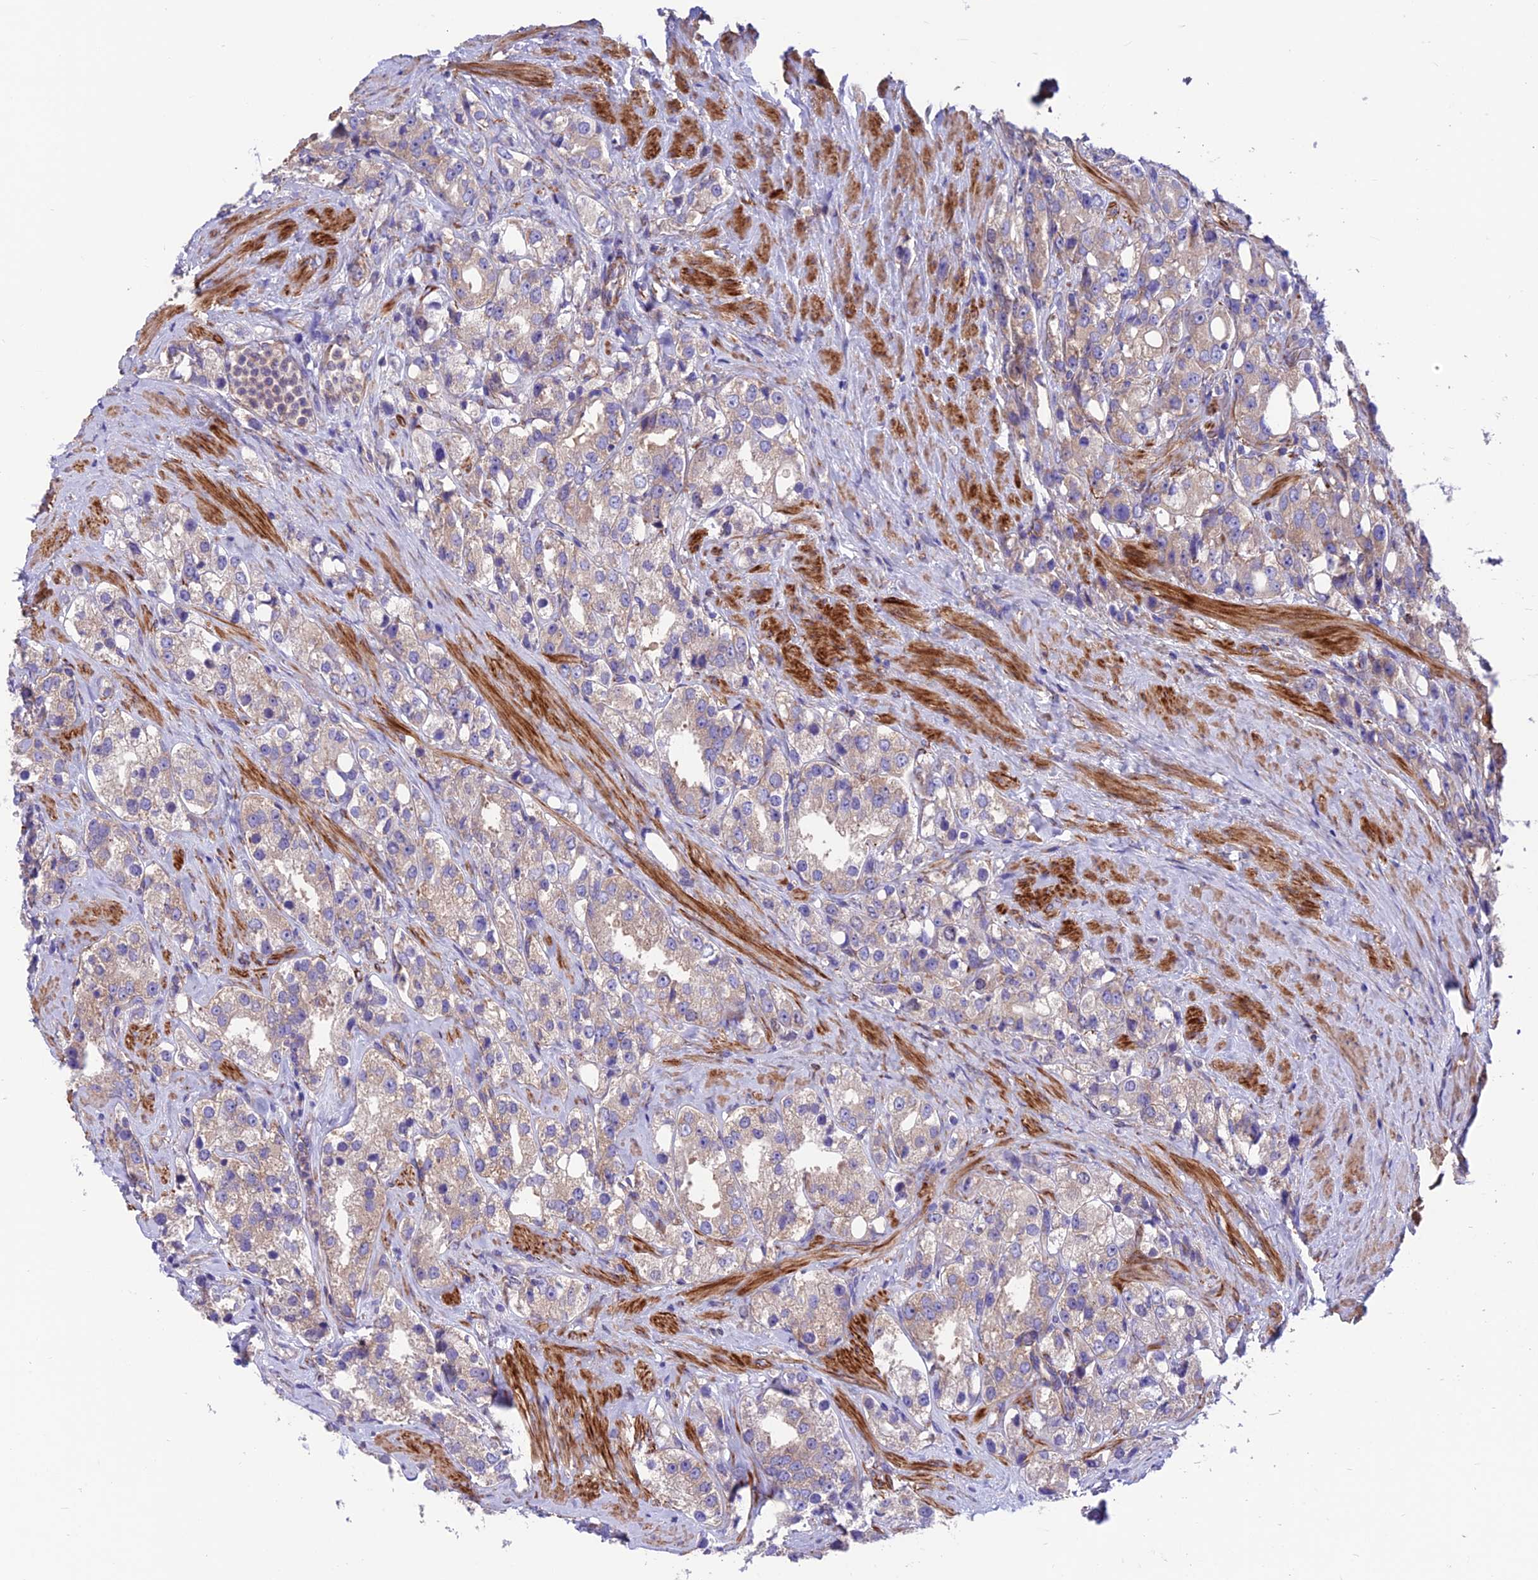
{"staining": {"intensity": "weak", "quantity": ">75%", "location": "cytoplasmic/membranous"}, "tissue": "prostate cancer", "cell_type": "Tumor cells", "image_type": "cancer", "snomed": [{"axis": "morphology", "description": "Adenocarcinoma, NOS"}, {"axis": "topography", "description": "Prostate"}], "caption": "High-power microscopy captured an immunohistochemistry image of adenocarcinoma (prostate), revealing weak cytoplasmic/membranous positivity in approximately >75% of tumor cells.", "gene": "VPS16", "patient": {"sex": "male", "age": 79}}